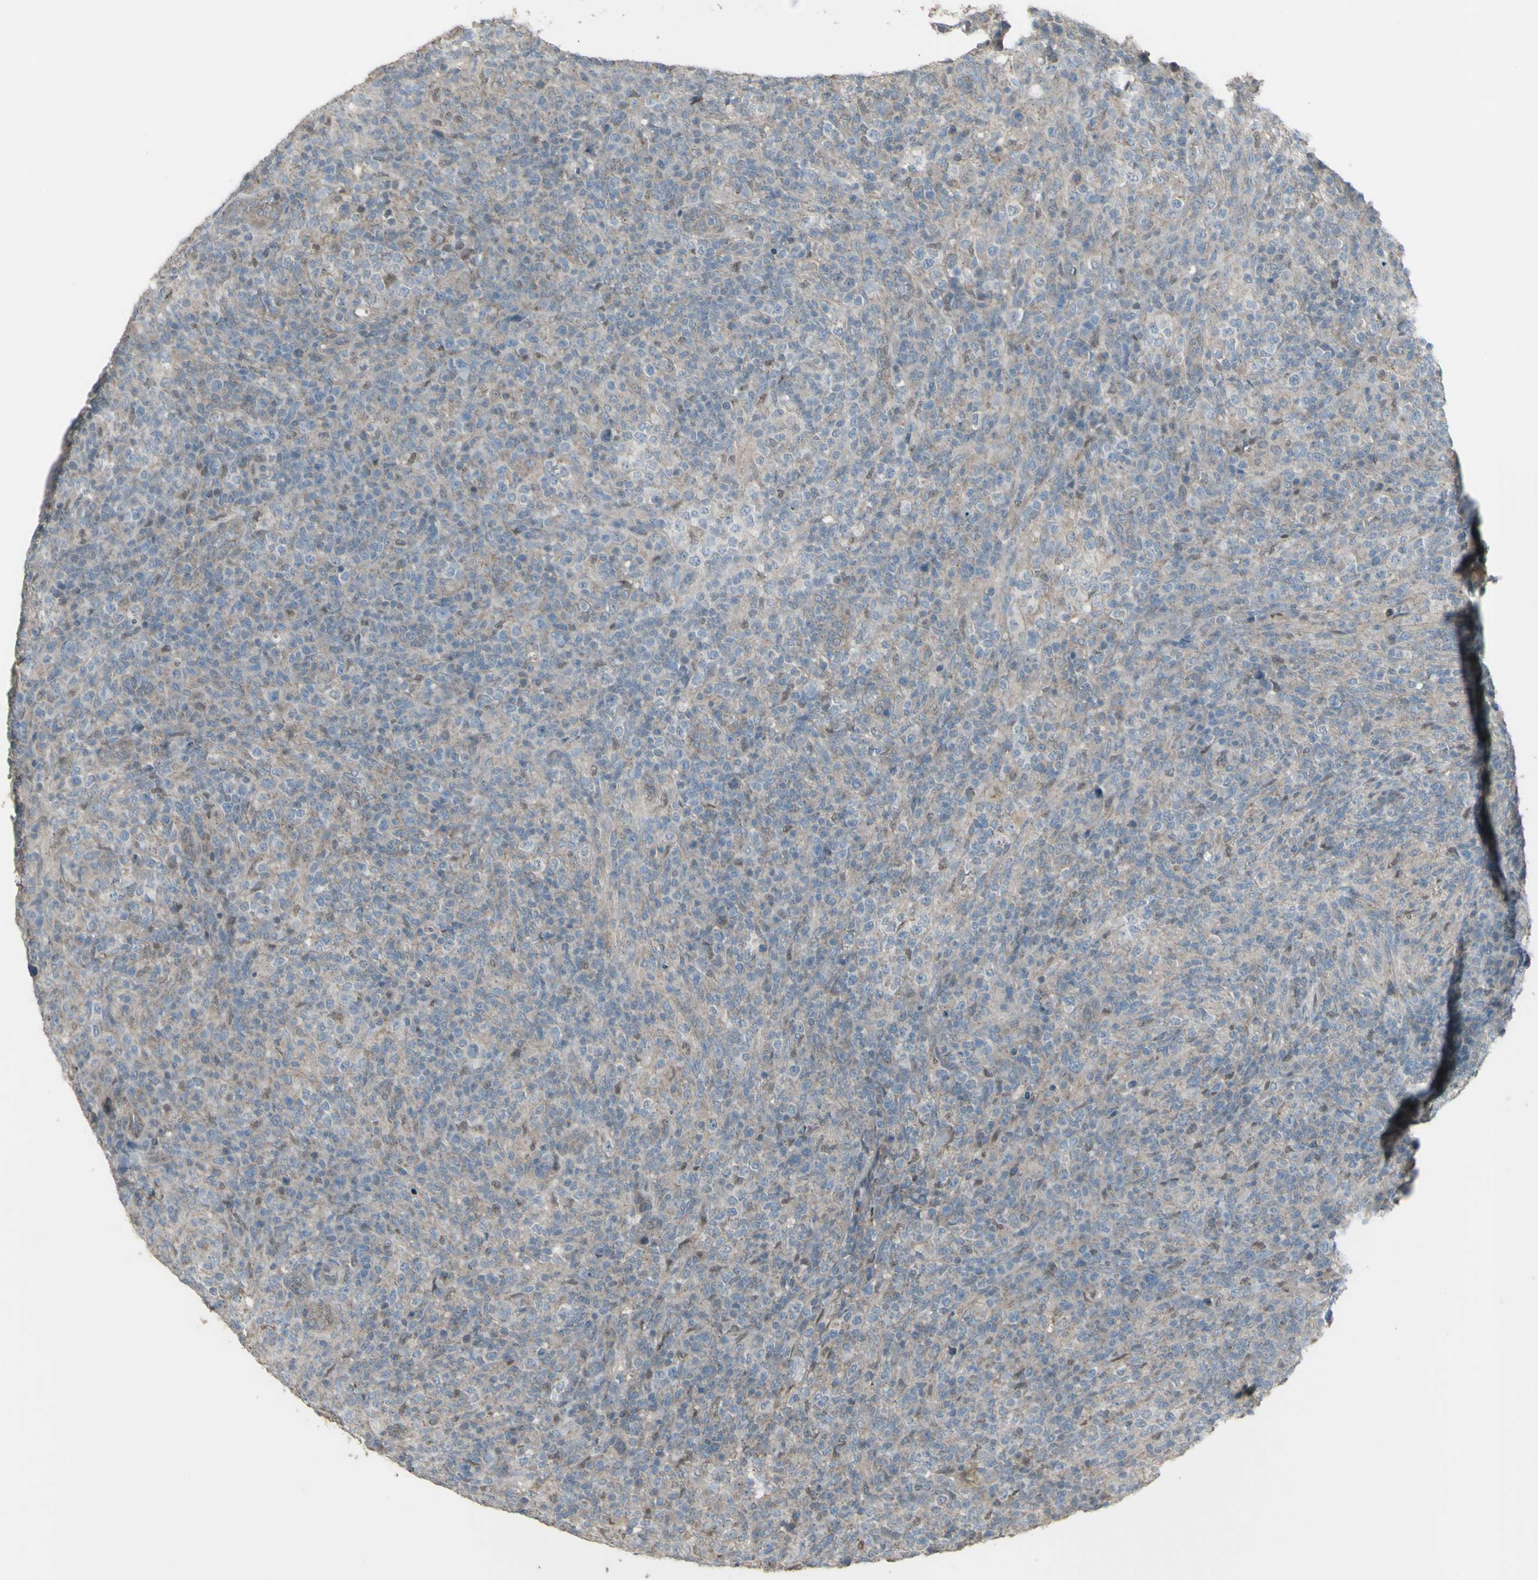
{"staining": {"intensity": "negative", "quantity": "none", "location": "none"}, "tissue": "lymphoma", "cell_type": "Tumor cells", "image_type": "cancer", "snomed": [{"axis": "morphology", "description": "Malignant lymphoma, non-Hodgkin's type, High grade"}, {"axis": "topography", "description": "Lymph node"}], "caption": "This is a histopathology image of immunohistochemistry staining of lymphoma, which shows no expression in tumor cells.", "gene": "FXYD3", "patient": {"sex": "female", "age": 76}}